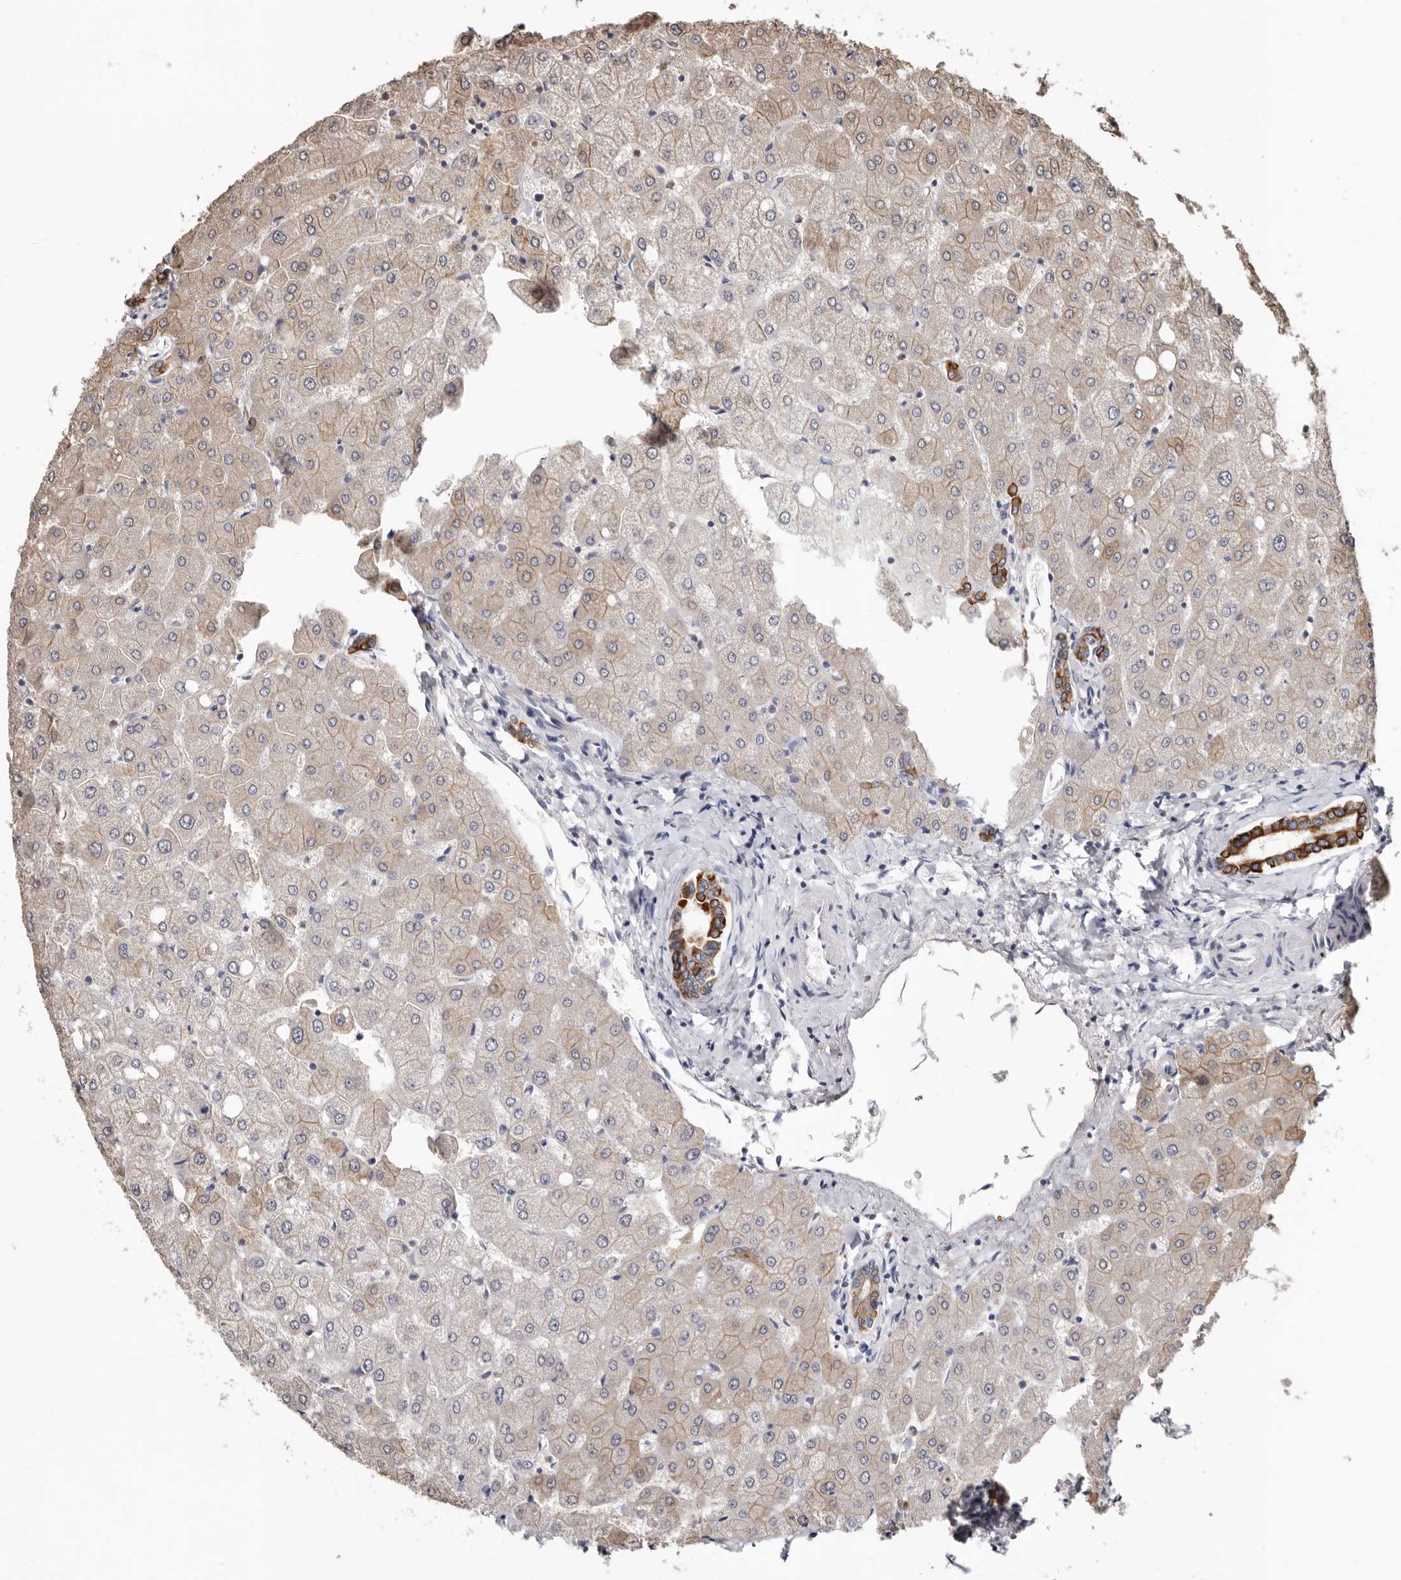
{"staining": {"intensity": "strong", "quantity": ">75%", "location": "cytoplasmic/membranous"}, "tissue": "liver", "cell_type": "Cholangiocytes", "image_type": "normal", "snomed": [{"axis": "morphology", "description": "Normal tissue, NOS"}, {"axis": "topography", "description": "Liver"}], "caption": "Immunohistochemical staining of normal human liver demonstrates strong cytoplasmic/membranous protein staining in about >75% of cholangiocytes. (IHC, brightfield microscopy, high magnification).", "gene": "MRPL18", "patient": {"sex": "female", "age": 54}}